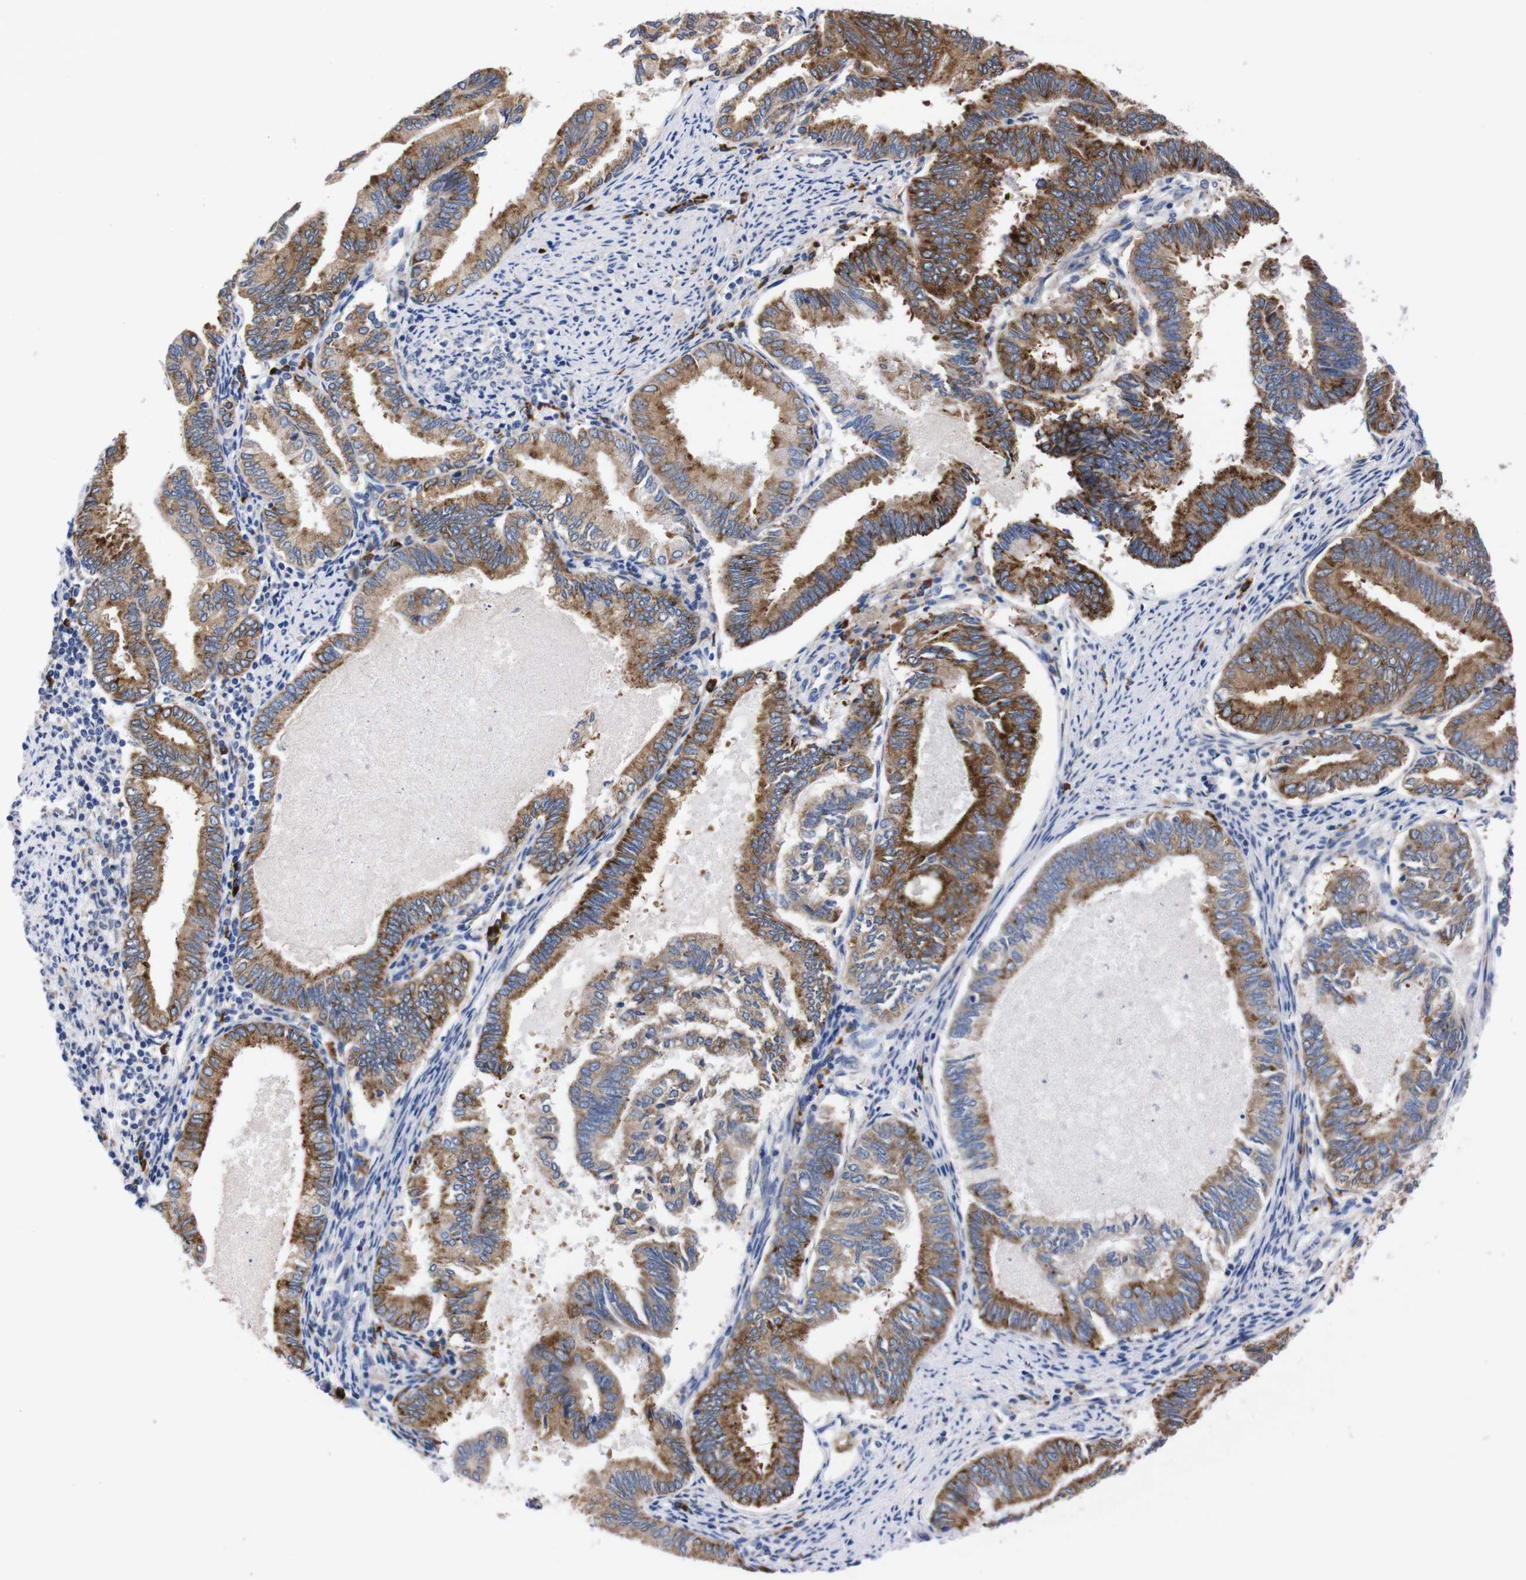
{"staining": {"intensity": "moderate", "quantity": ">75%", "location": "cytoplasmic/membranous"}, "tissue": "endometrial cancer", "cell_type": "Tumor cells", "image_type": "cancer", "snomed": [{"axis": "morphology", "description": "Adenocarcinoma, NOS"}, {"axis": "topography", "description": "Endometrium"}], "caption": "High-power microscopy captured an IHC image of endometrial cancer, revealing moderate cytoplasmic/membranous staining in approximately >75% of tumor cells.", "gene": "NEBL", "patient": {"sex": "female", "age": 86}}